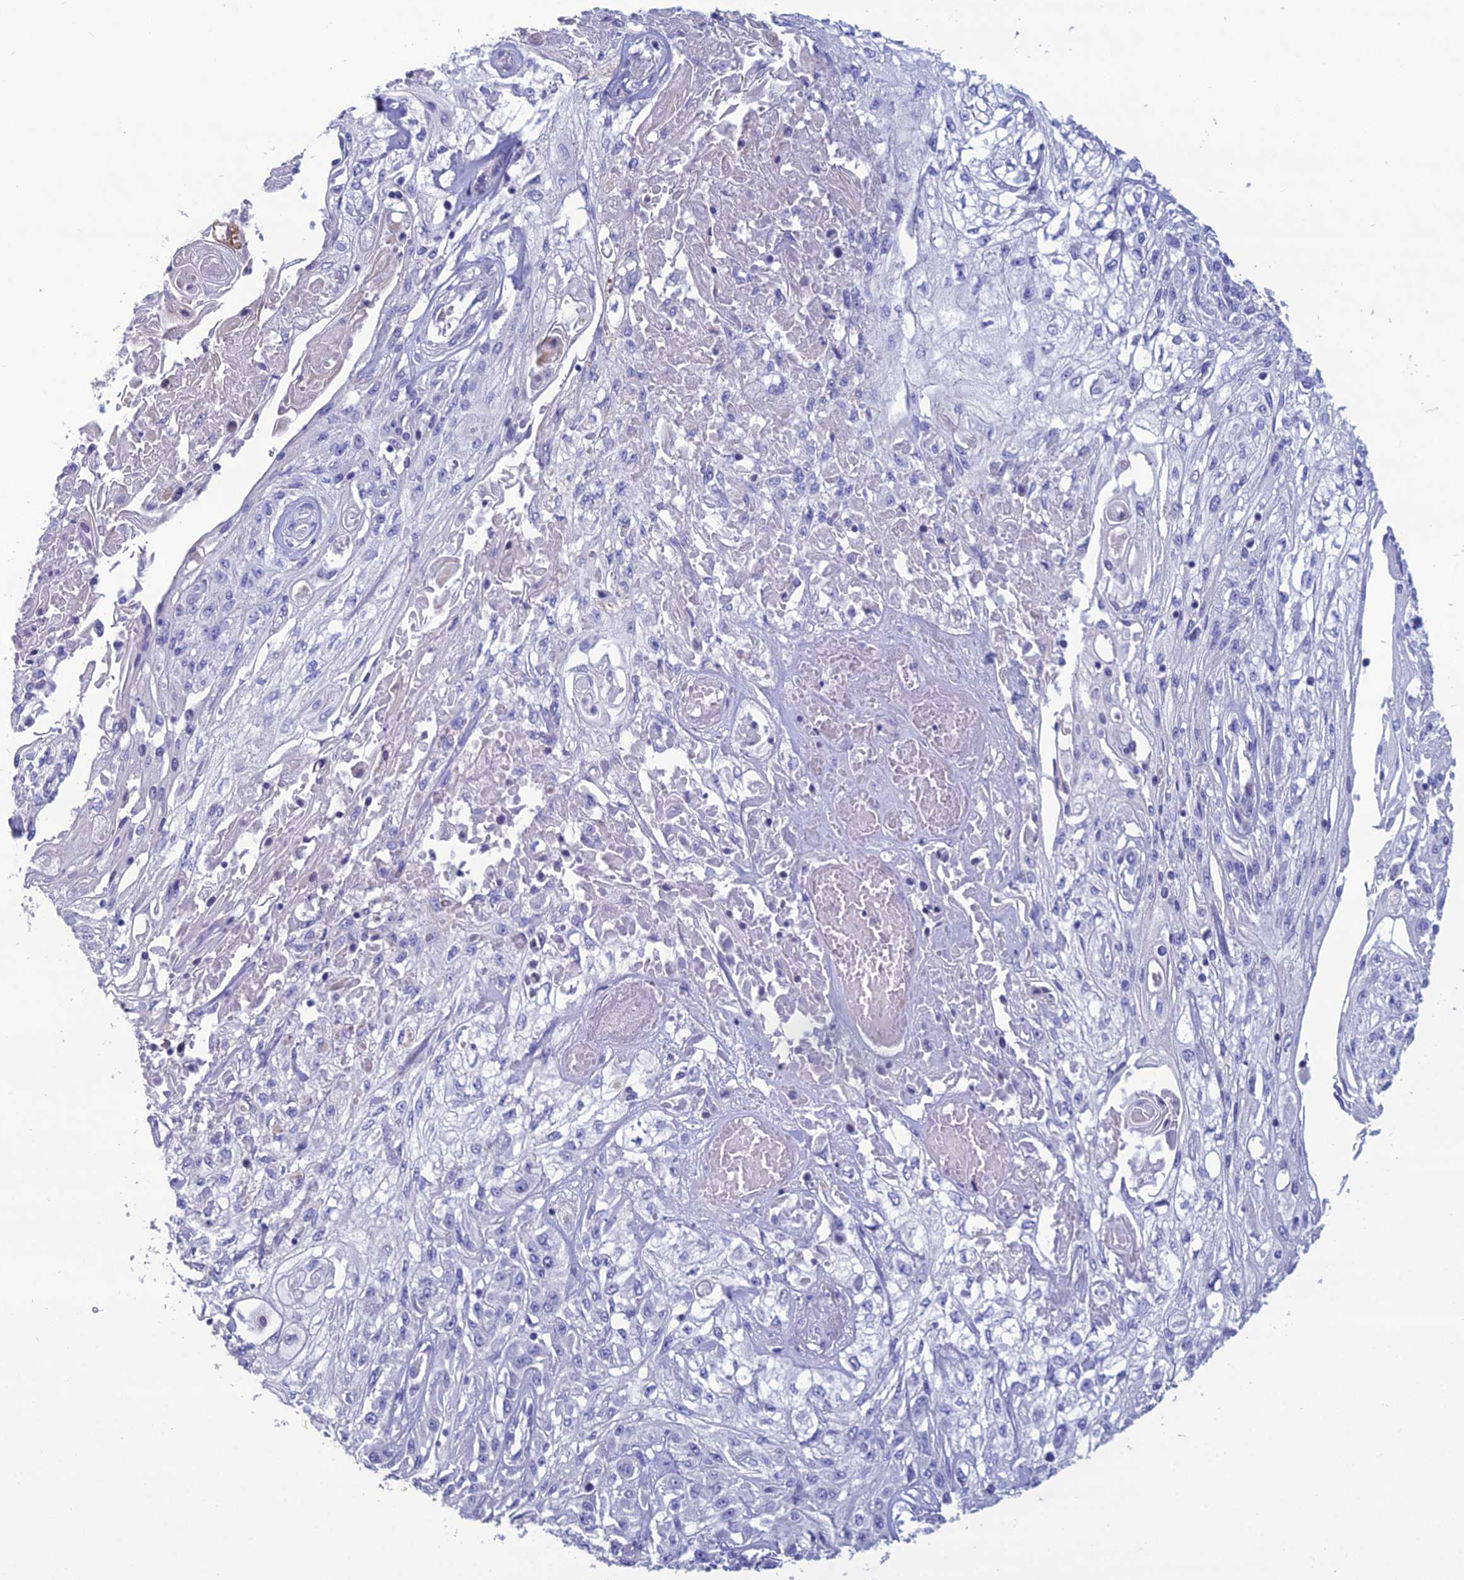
{"staining": {"intensity": "negative", "quantity": "none", "location": "none"}, "tissue": "skin cancer", "cell_type": "Tumor cells", "image_type": "cancer", "snomed": [{"axis": "morphology", "description": "Squamous cell carcinoma, NOS"}, {"axis": "morphology", "description": "Squamous cell carcinoma, metastatic, NOS"}, {"axis": "topography", "description": "Skin"}, {"axis": "topography", "description": "Lymph node"}], "caption": "An immunohistochemistry (IHC) photomicrograph of metastatic squamous cell carcinoma (skin) is shown. There is no staining in tumor cells of metastatic squamous cell carcinoma (skin).", "gene": "OR56B1", "patient": {"sex": "male", "age": 75}}